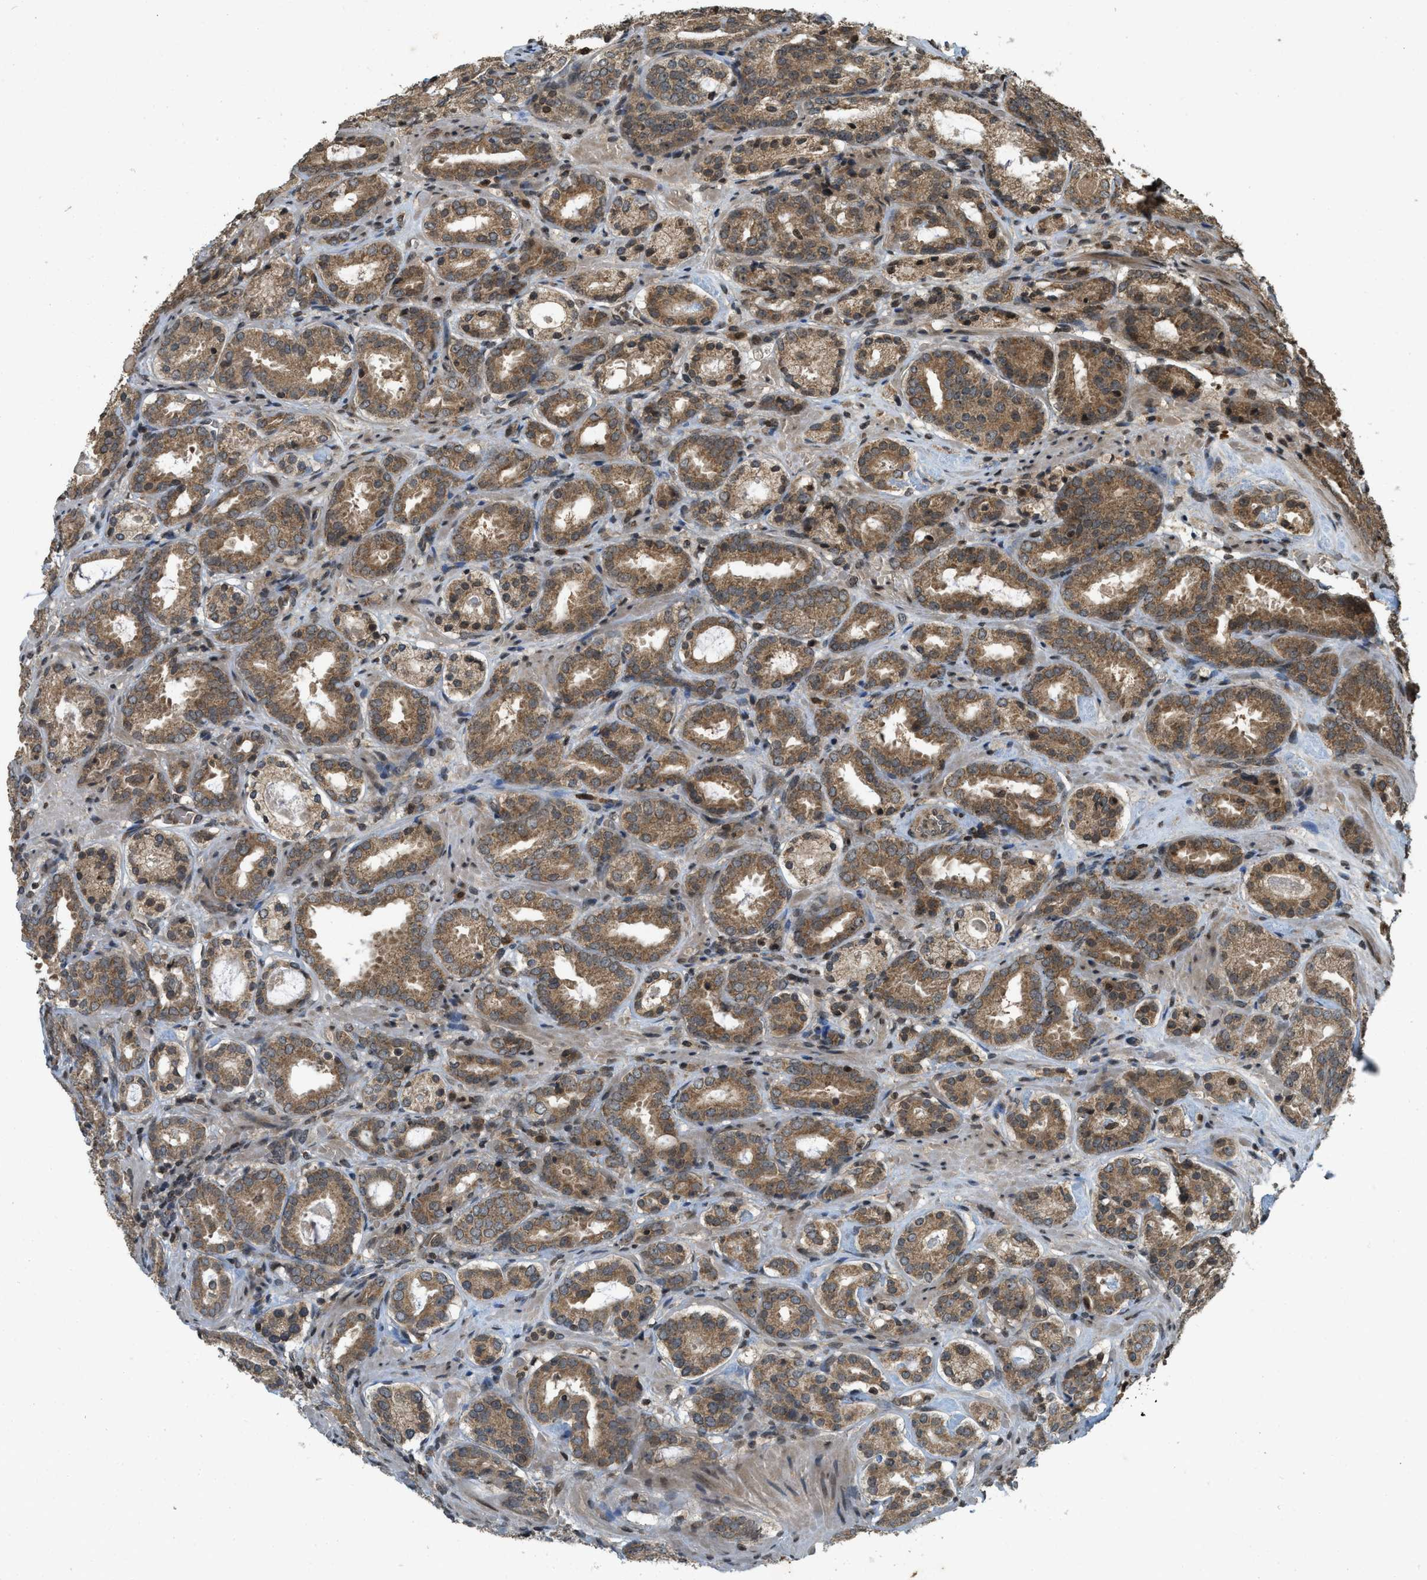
{"staining": {"intensity": "moderate", "quantity": ">75%", "location": "cytoplasmic/membranous"}, "tissue": "prostate cancer", "cell_type": "Tumor cells", "image_type": "cancer", "snomed": [{"axis": "morphology", "description": "Adenocarcinoma, Low grade"}, {"axis": "topography", "description": "Prostate"}], "caption": "The histopathology image demonstrates staining of low-grade adenocarcinoma (prostate), revealing moderate cytoplasmic/membranous protein expression (brown color) within tumor cells. (DAB (3,3'-diaminobenzidine) = brown stain, brightfield microscopy at high magnification).", "gene": "SIAH1", "patient": {"sex": "male", "age": 69}}